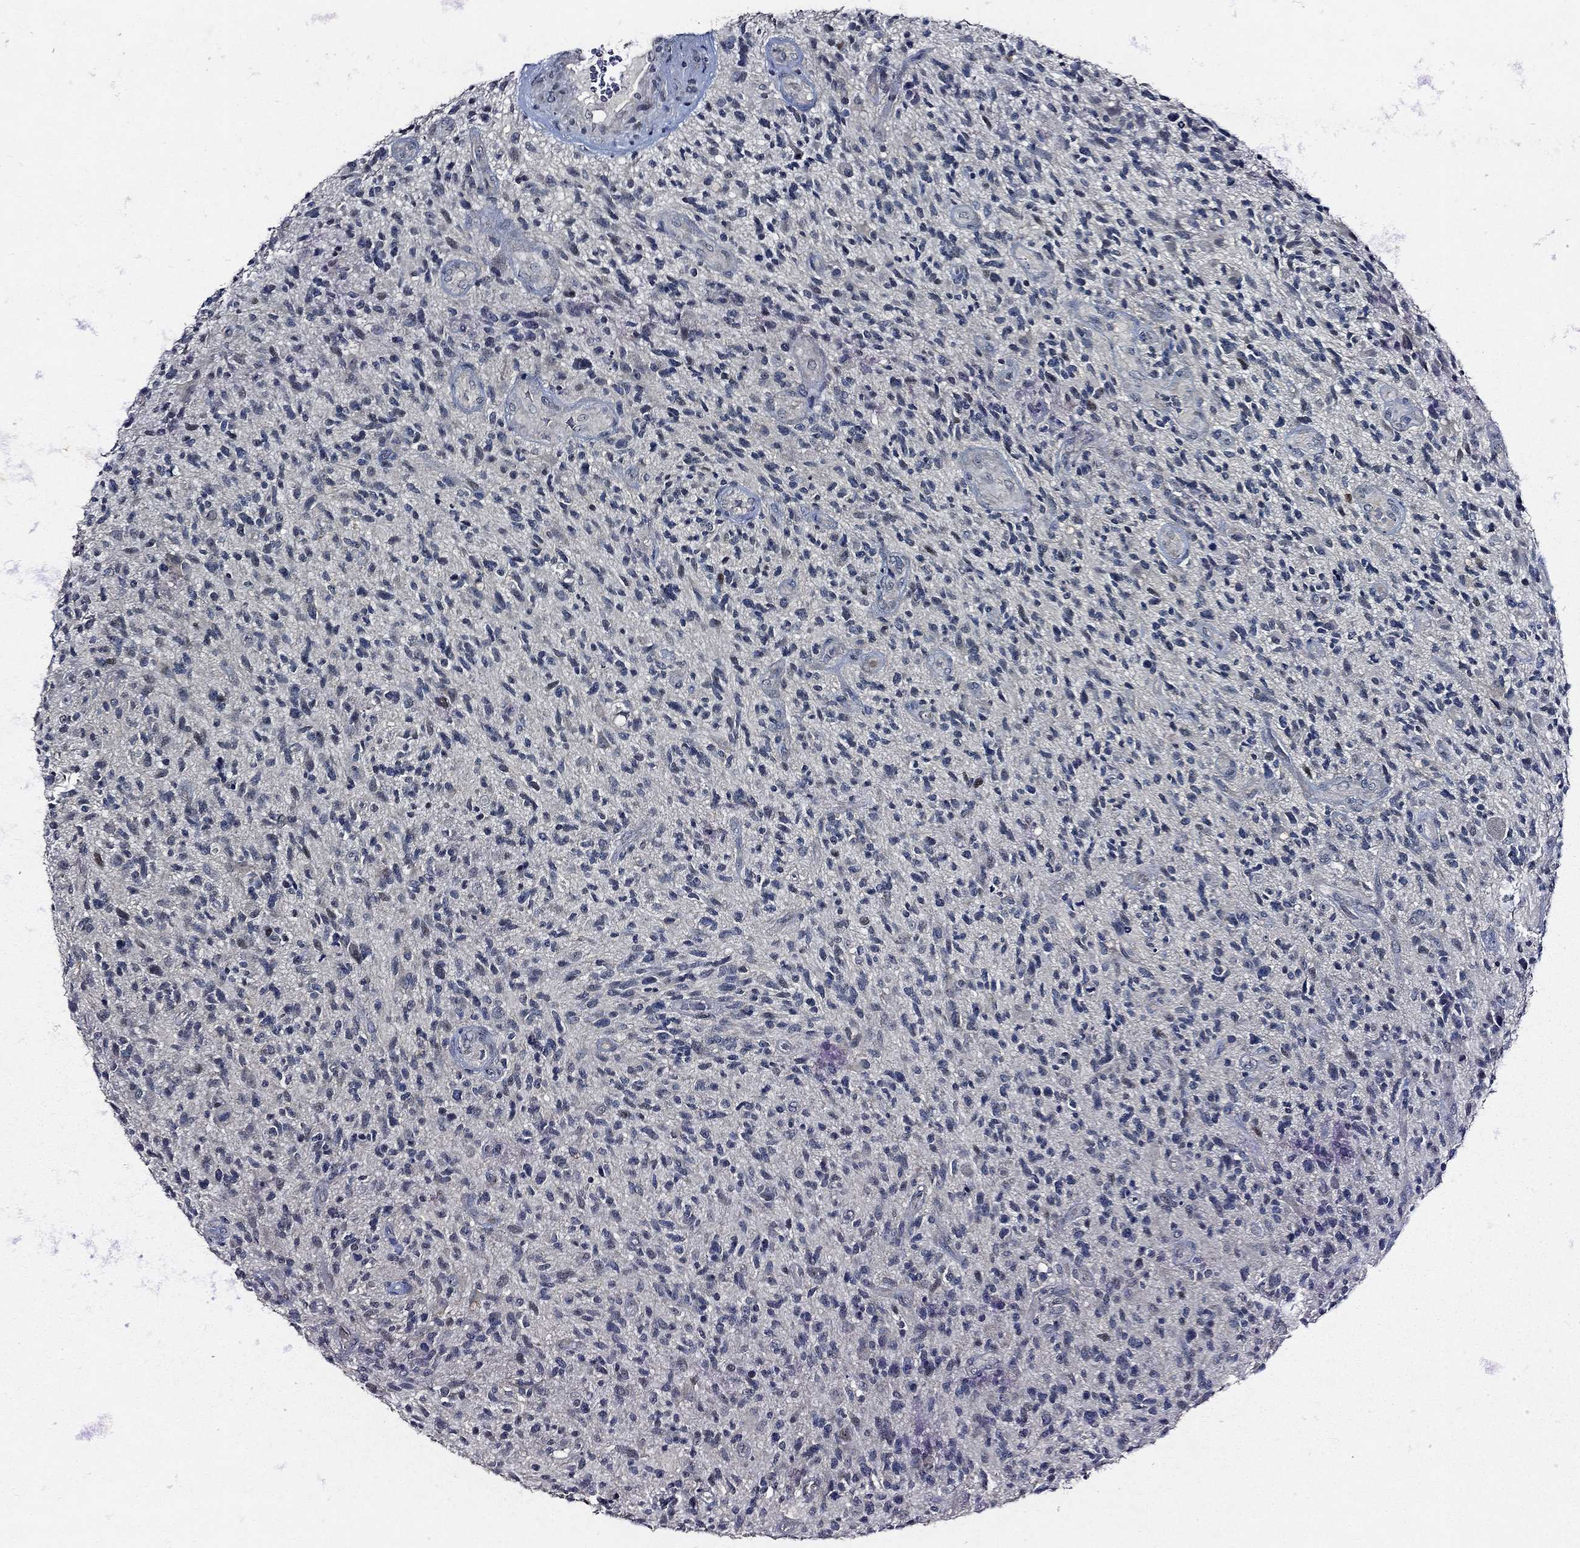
{"staining": {"intensity": "negative", "quantity": "none", "location": "none"}, "tissue": "glioma", "cell_type": "Tumor cells", "image_type": "cancer", "snomed": [{"axis": "morphology", "description": "Glioma, malignant, High grade"}, {"axis": "topography", "description": "Brain"}], "caption": "Human malignant glioma (high-grade) stained for a protein using immunohistochemistry shows no positivity in tumor cells.", "gene": "ESR2", "patient": {"sex": "male", "age": 47}}